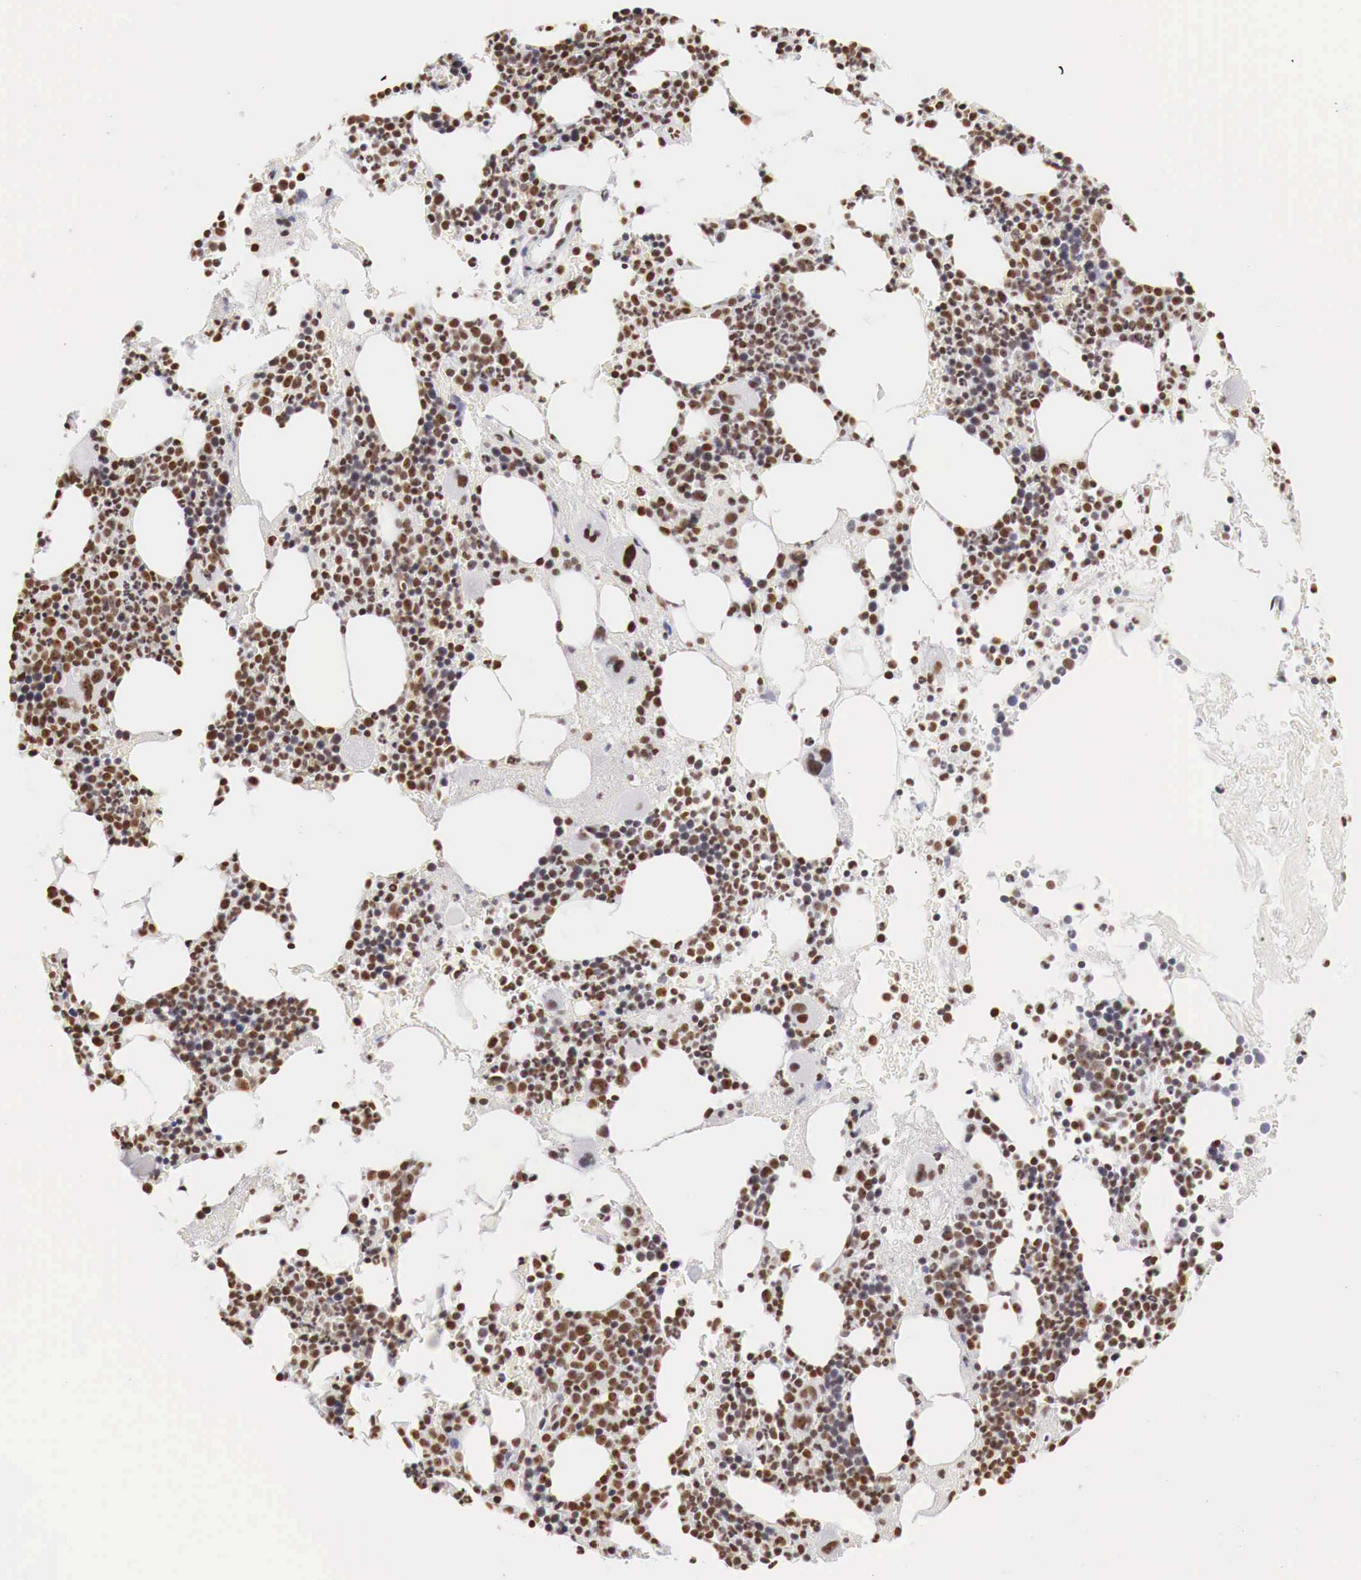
{"staining": {"intensity": "strong", "quantity": ">75%", "location": "nuclear"}, "tissue": "bone marrow", "cell_type": "Hematopoietic cells", "image_type": "normal", "snomed": [{"axis": "morphology", "description": "Normal tissue, NOS"}, {"axis": "topography", "description": "Bone marrow"}], "caption": "Strong nuclear positivity for a protein is appreciated in approximately >75% of hematopoietic cells of benign bone marrow using immunohistochemistry.", "gene": "DKC1", "patient": {"sex": "male", "age": 75}}